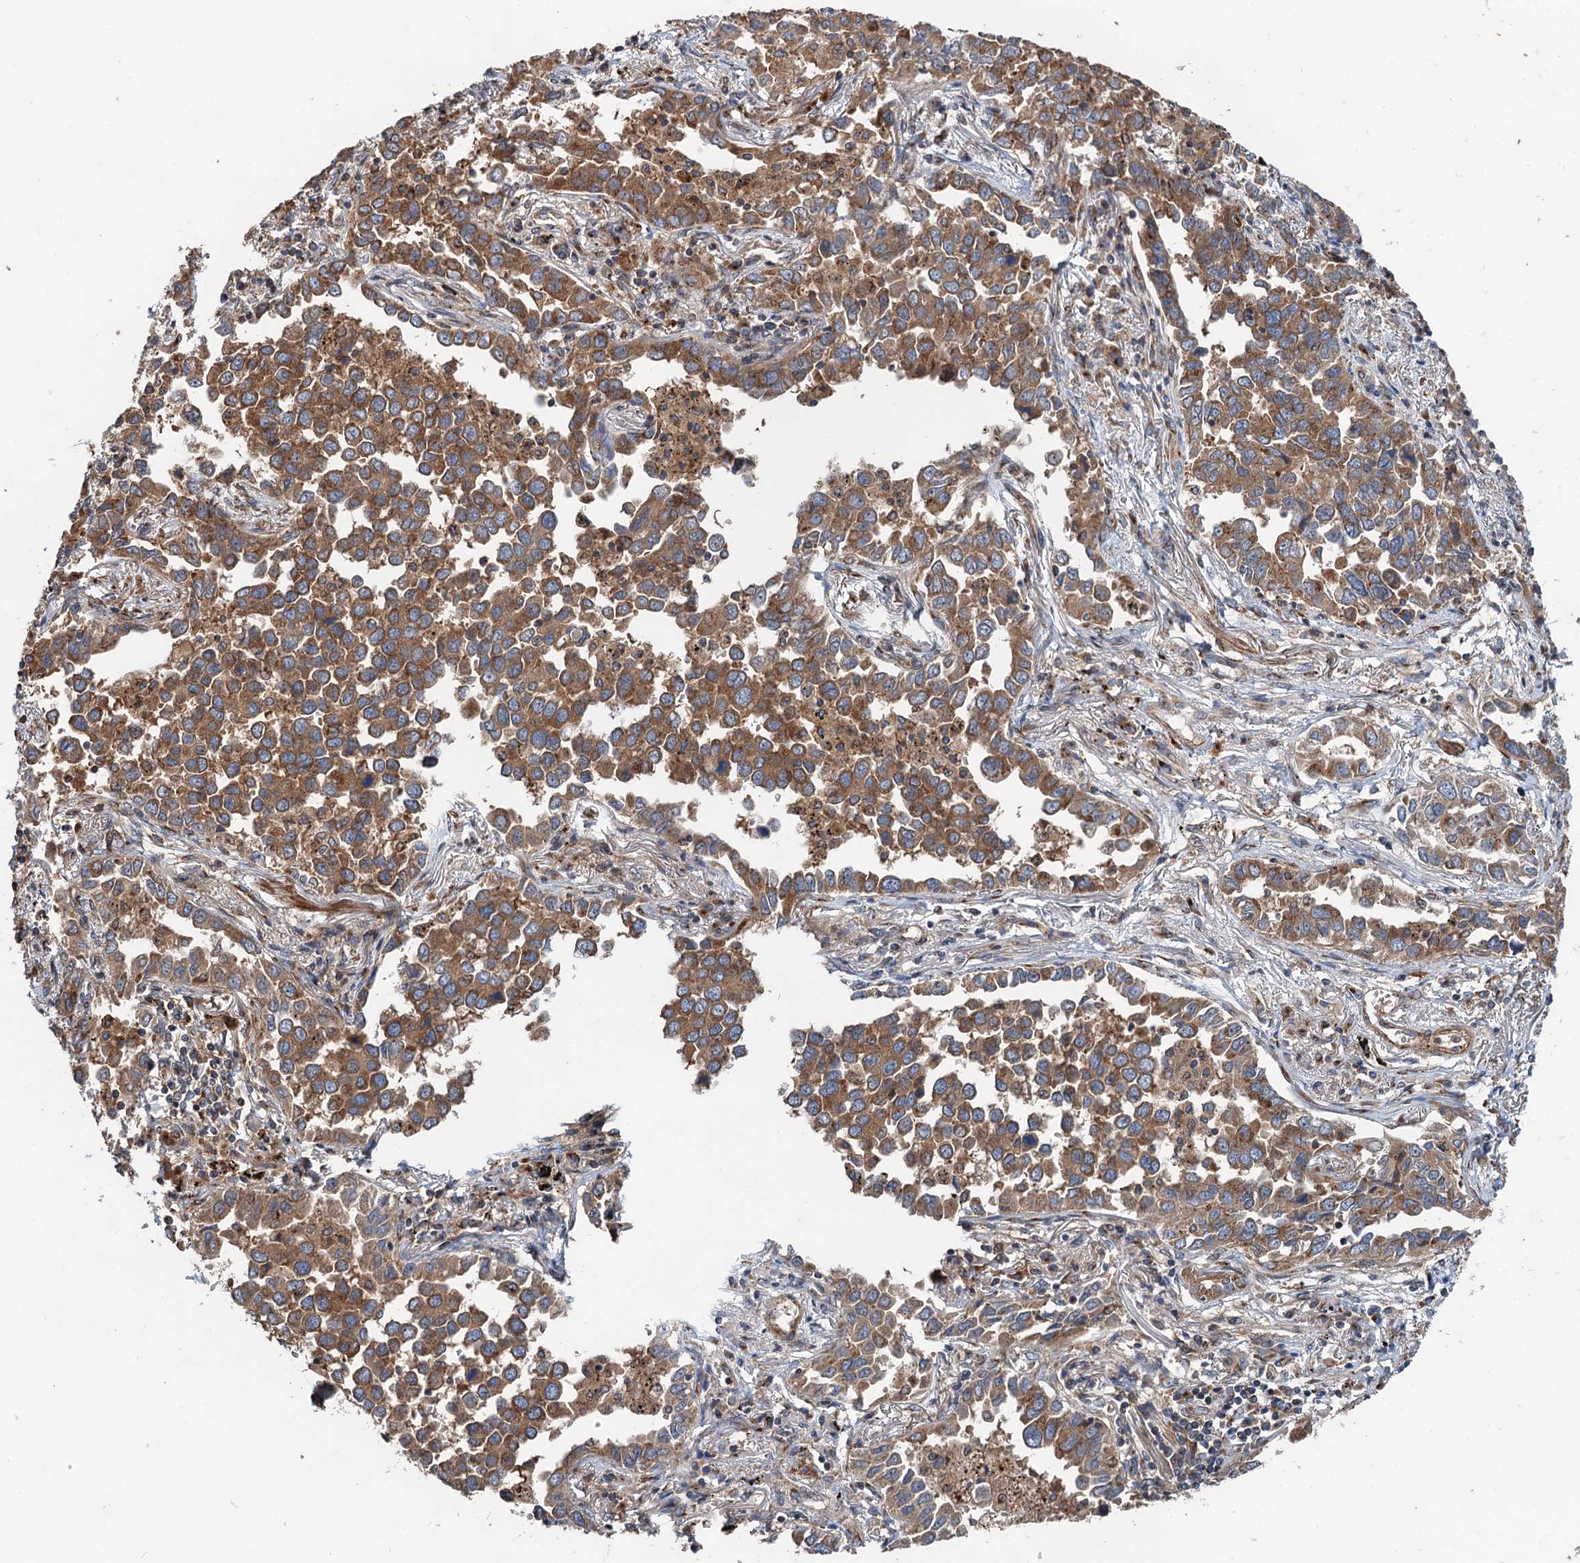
{"staining": {"intensity": "moderate", "quantity": ">75%", "location": "cytoplasmic/membranous"}, "tissue": "lung cancer", "cell_type": "Tumor cells", "image_type": "cancer", "snomed": [{"axis": "morphology", "description": "Adenocarcinoma, NOS"}, {"axis": "topography", "description": "Lung"}], "caption": "Tumor cells exhibit medium levels of moderate cytoplasmic/membranous positivity in about >75% of cells in adenocarcinoma (lung).", "gene": "ANKRD26", "patient": {"sex": "male", "age": 67}}